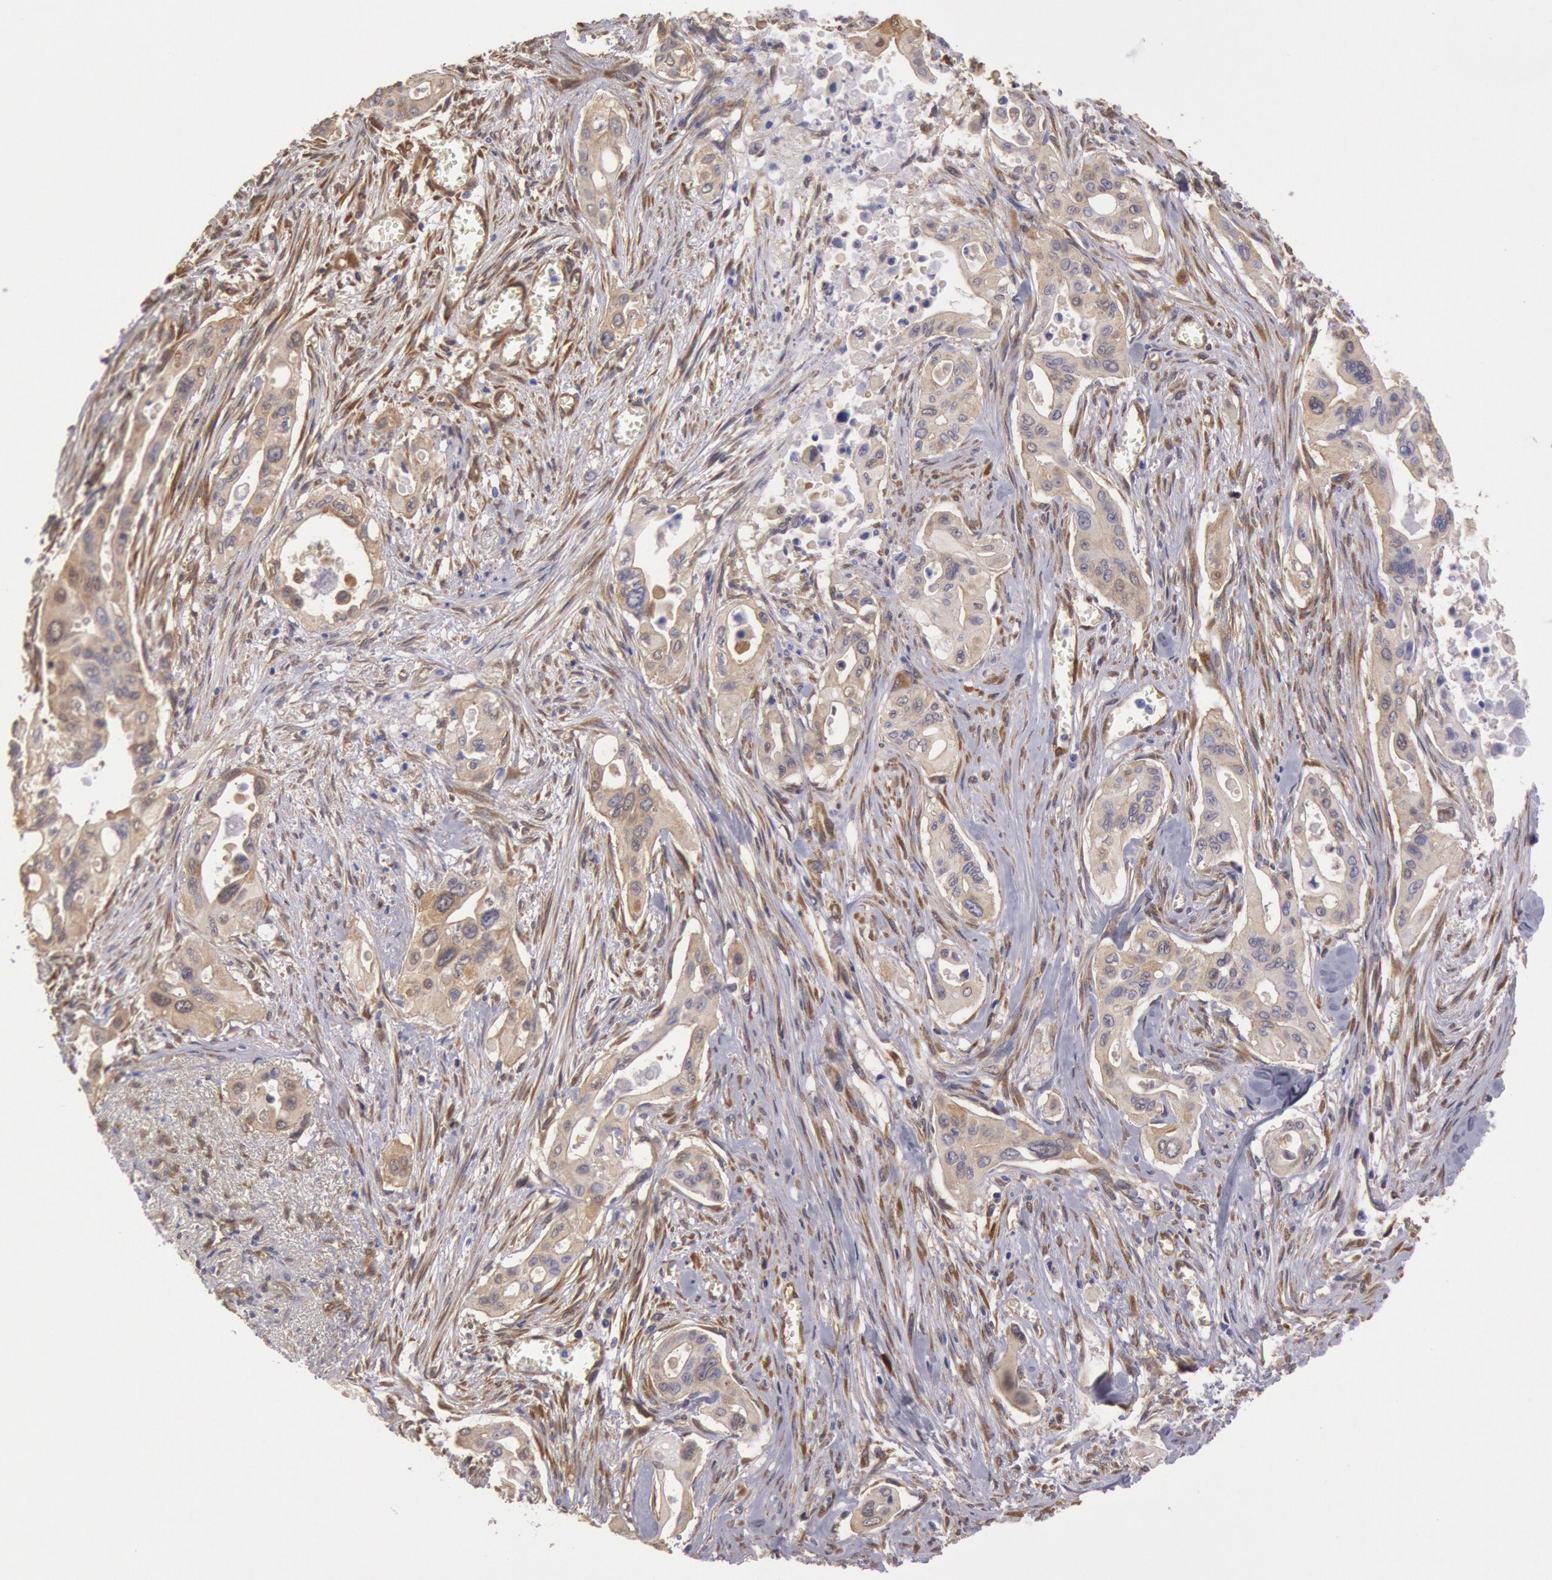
{"staining": {"intensity": "weak", "quantity": "25%-75%", "location": "cytoplasmic/membranous"}, "tissue": "pancreatic cancer", "cell_type": "Tumor cells", "image_type": "cancer", "snomed": [{"axis": "morphology", "description": "Adenocarcinoma, NOS"}, {"axis": "topography", "description": "Pancreas"}], "caption": "Brown immunohistochemical staining in human pancreatic cancer (adenocarcinoma) reveals weak cytoplasmic/membranous expression in approximately 25%-75% of tumor cells.", "gene": "CCDC50", "patient": {"sex": "male", "age": 77}}